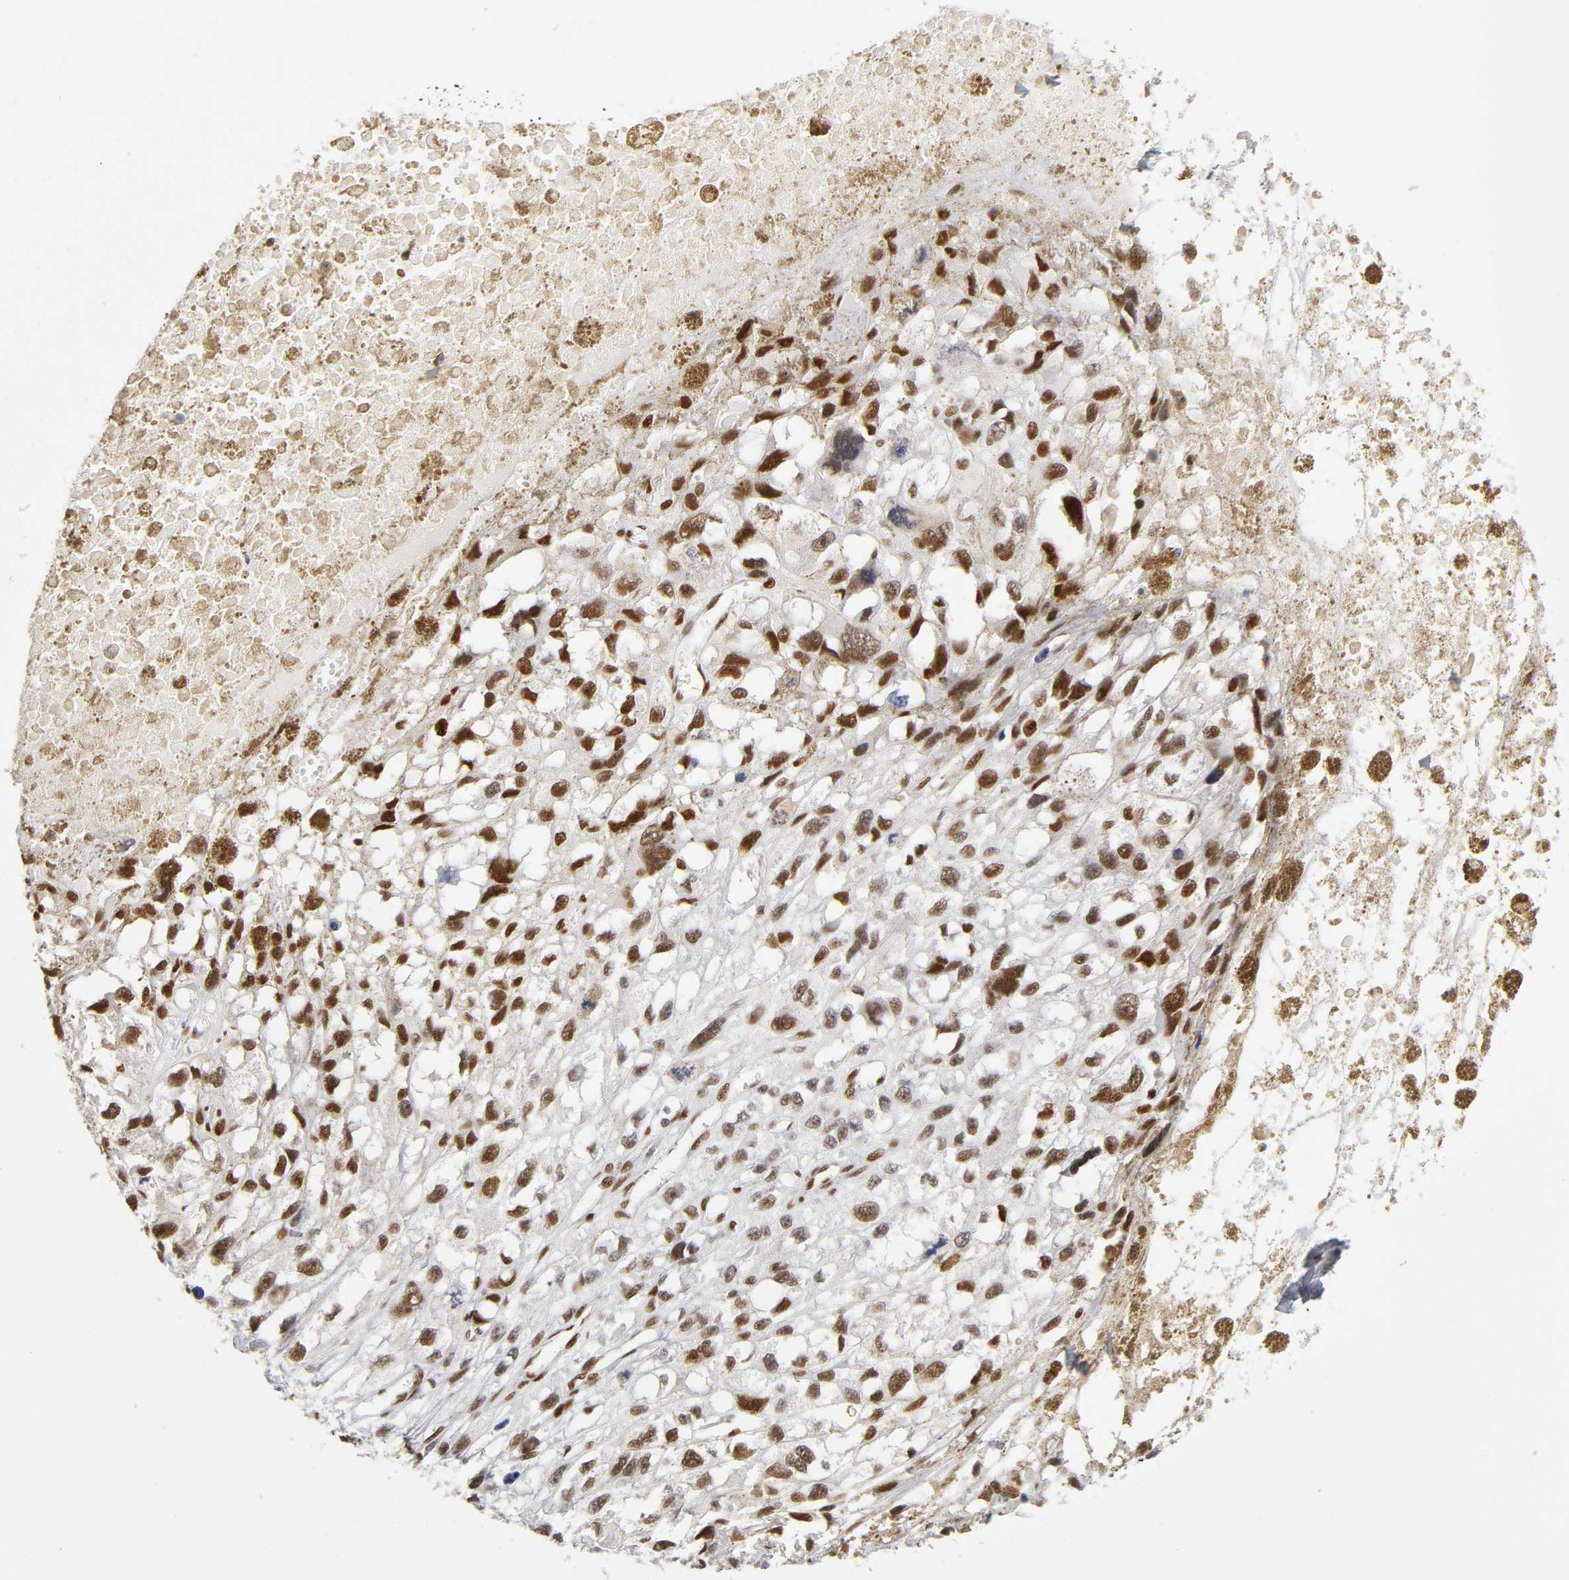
{"staining": {"intensity": "strong", "quantity": ">75%", "location": "nuclear"}, "tissue": "melanoma", "cell_type": "Tumor cells", "image_type": "cancer", "snomed": [{"axis": "morphology", "description": "Malignant melanoma, Metastatic site"}, {"axis": "topography", "description": "Lymph node"}], "caption": "Malignant melanoma (metastatic site) stained with DAB immunohistochemistry displays high levels of strong nuclear positivity in about >75% of tumor cells.", "gene": "NR3C1", "patient": {"sex": "male", "age": 59}}